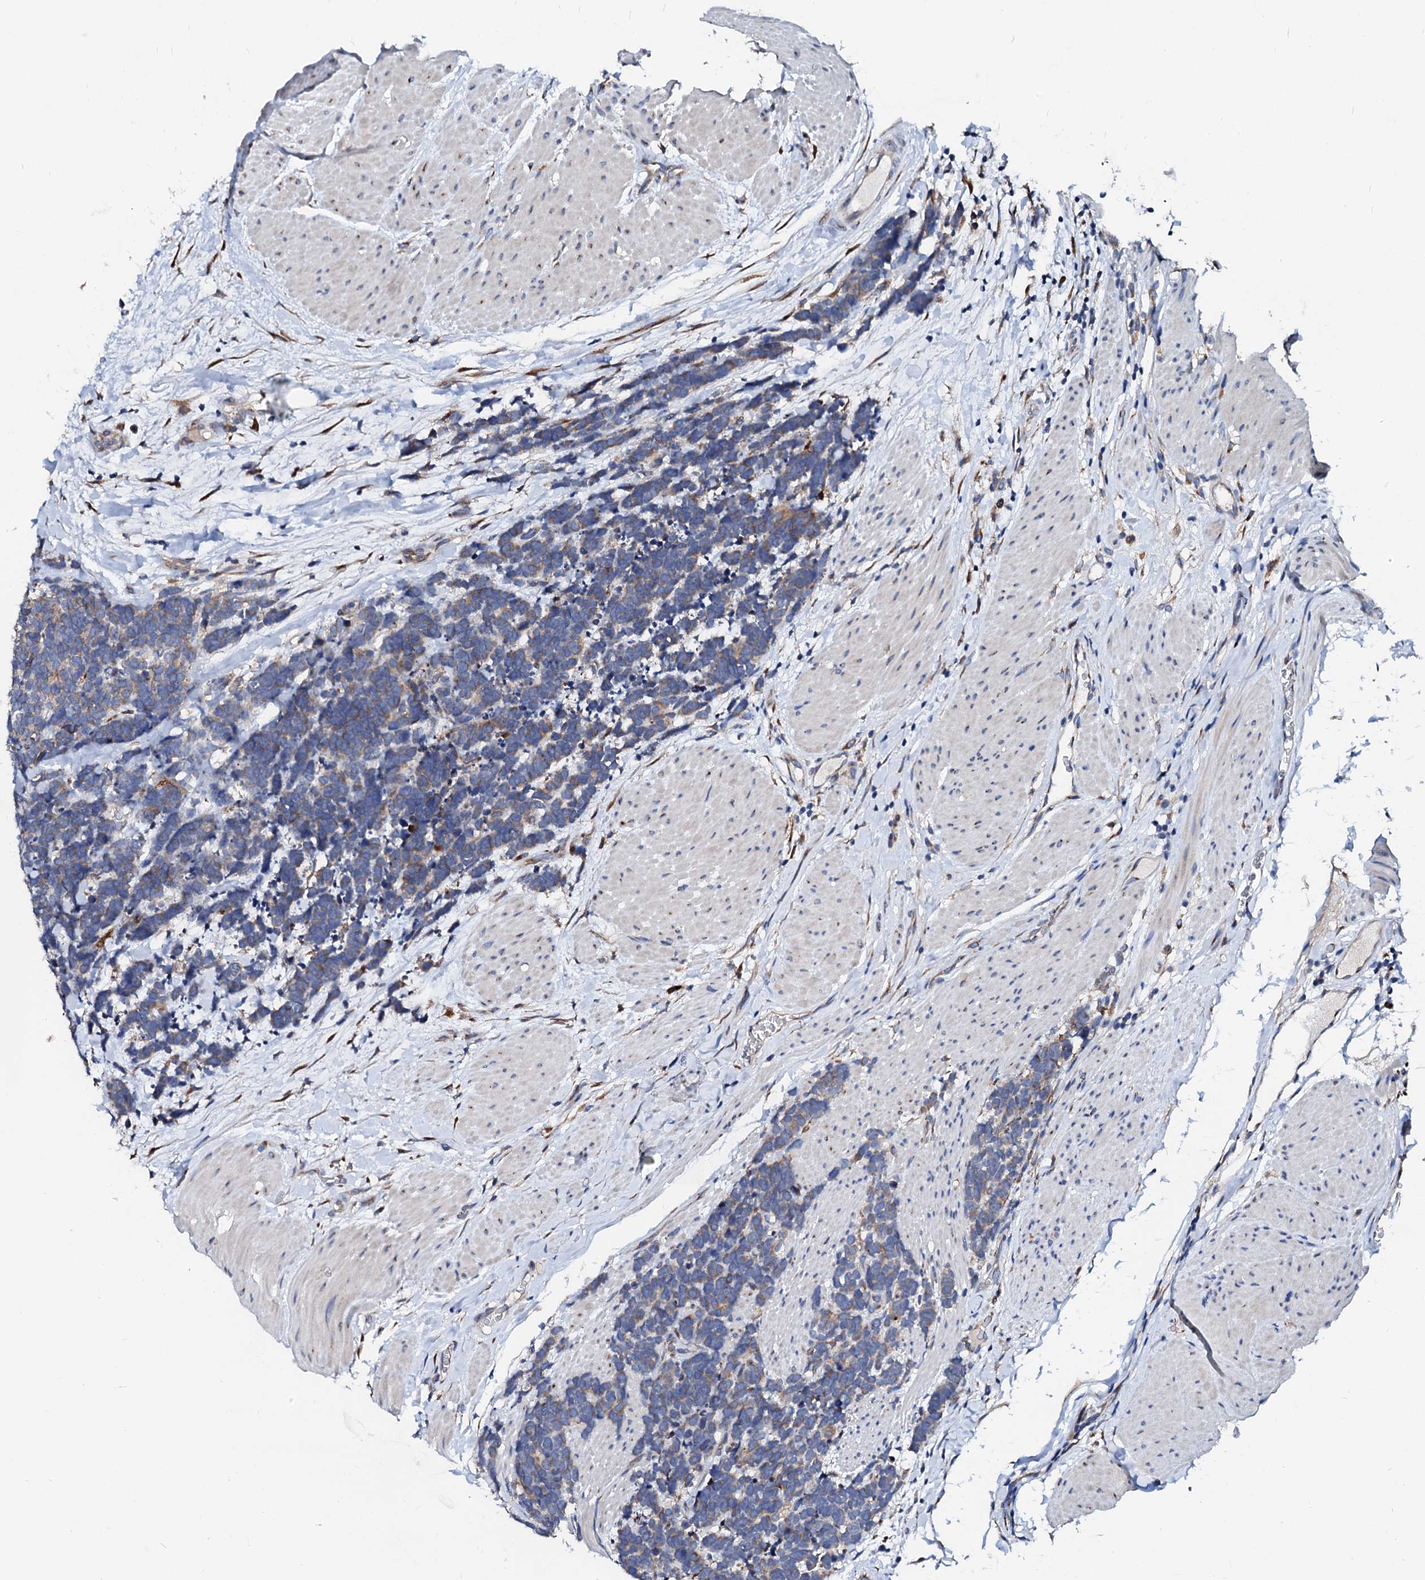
{"staining": {"intensity": "weak", "quantity": "<25%", "location": "cytoplasmic/membranous"}, "tissue": "carcinoid", "cell_type": "Tumor cells", "image_type": "cancer", "snomed": [{"axis": "morphology", "description": "Carcinoma, NOS"}, {"axis": "morphology", "description": "Carcinoid, malignant, NOS"}, {"axis": "topography", "description": "Urinary bladder"}], "caption": "IHC of carcinoid reveals no positivity in tumor cells.", "gene": "LMAN1", "patient": {"sex": "male", "age": 57}}